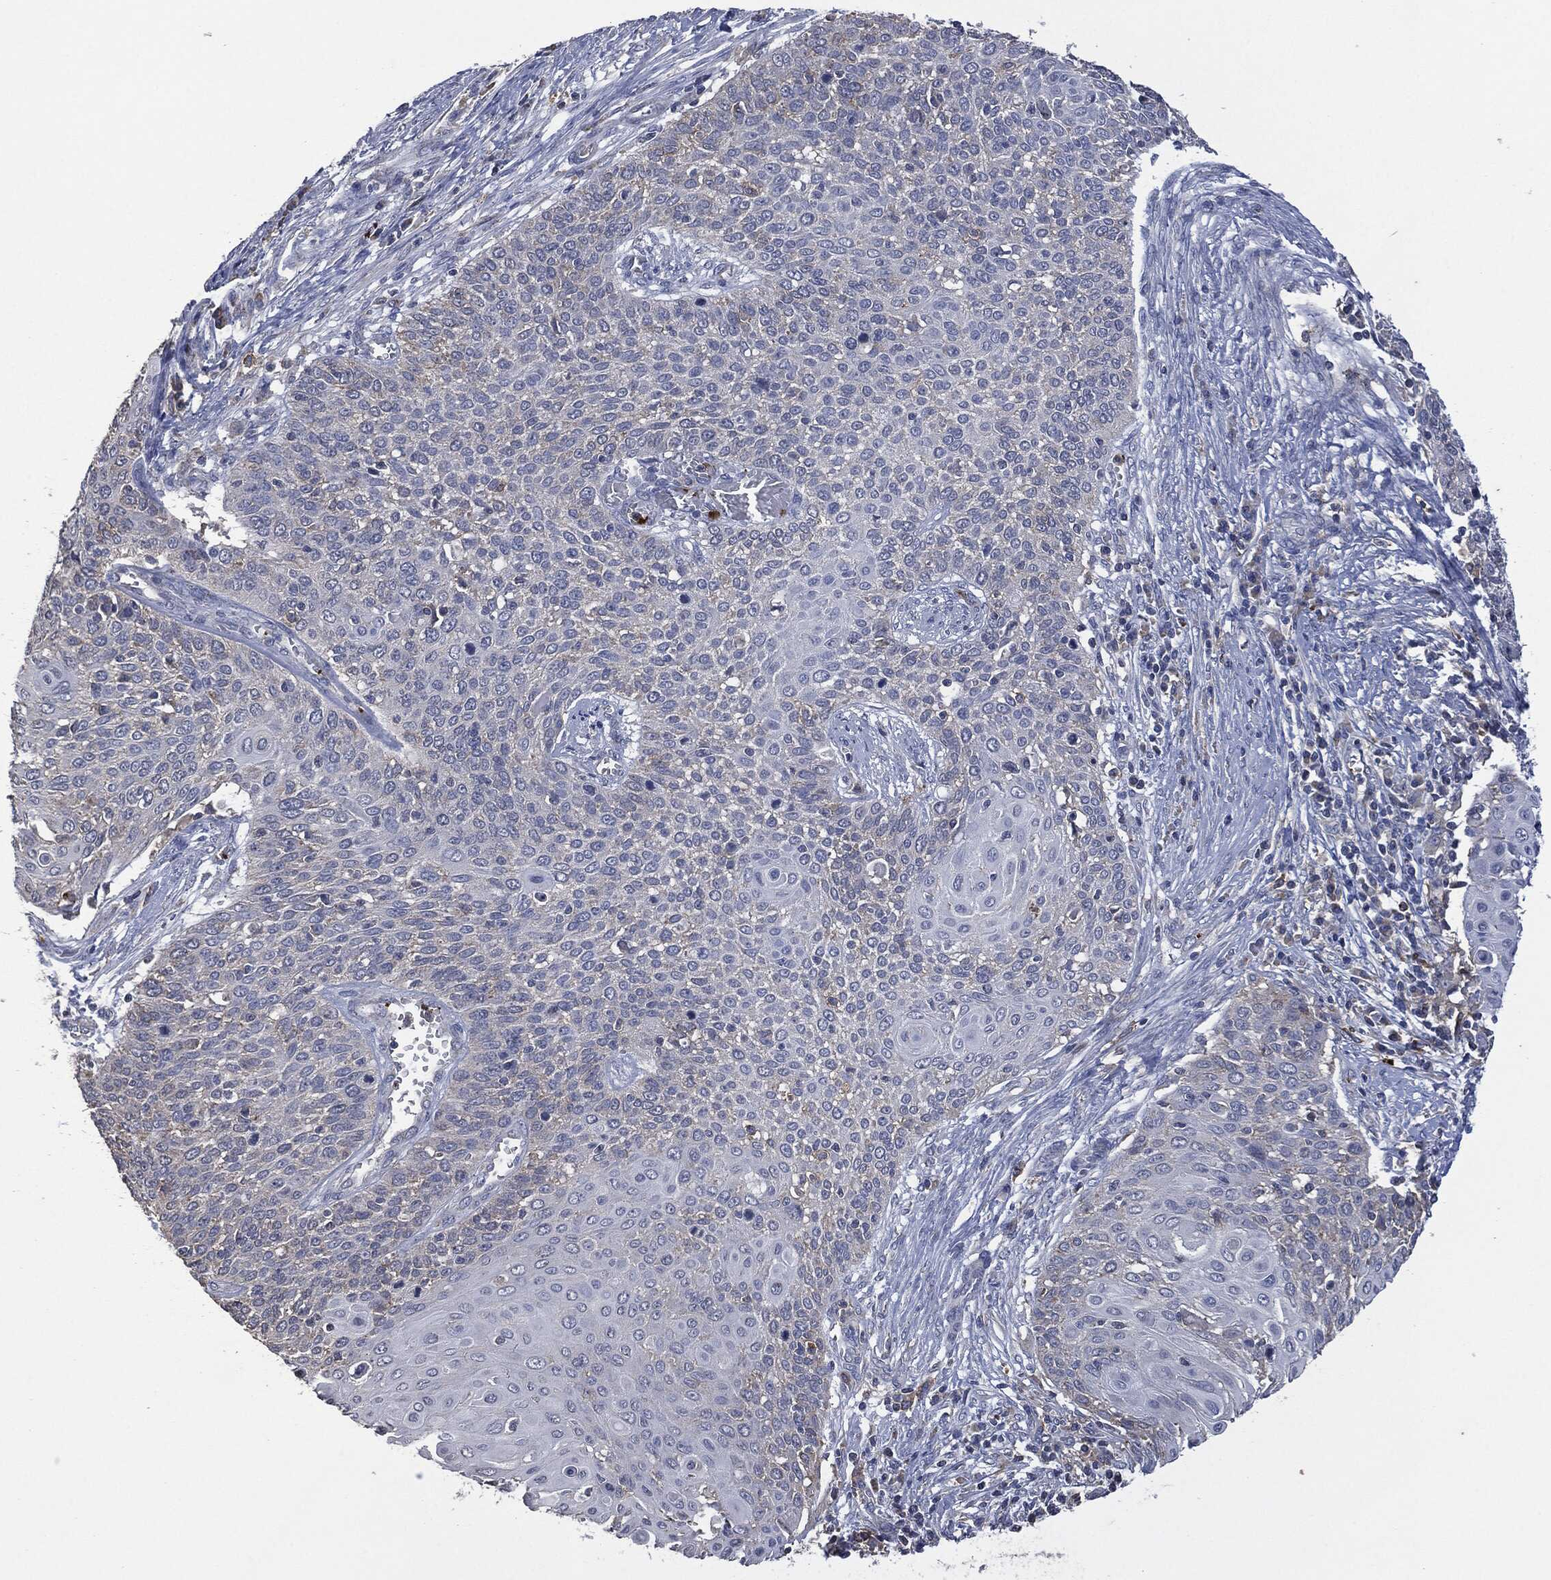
{"staining": {"intensity": "negative", "quantity": "none", "location": "none"}, "tissue": "cervical cancer", "cell_type": "Tumor cells", "image_type": "cancer", "snomed": [{"axis": "morphology", "description": "Squamous cell carcinoma, NOS"}, {"axis": "topography", "description": "Cervix"}], "caption": "Tumor cells show no significant protein staining in cervical cancer (squamous cell carcinoma).", "gene": "CD33", "patient": {"sex": "female", "age": 39}}